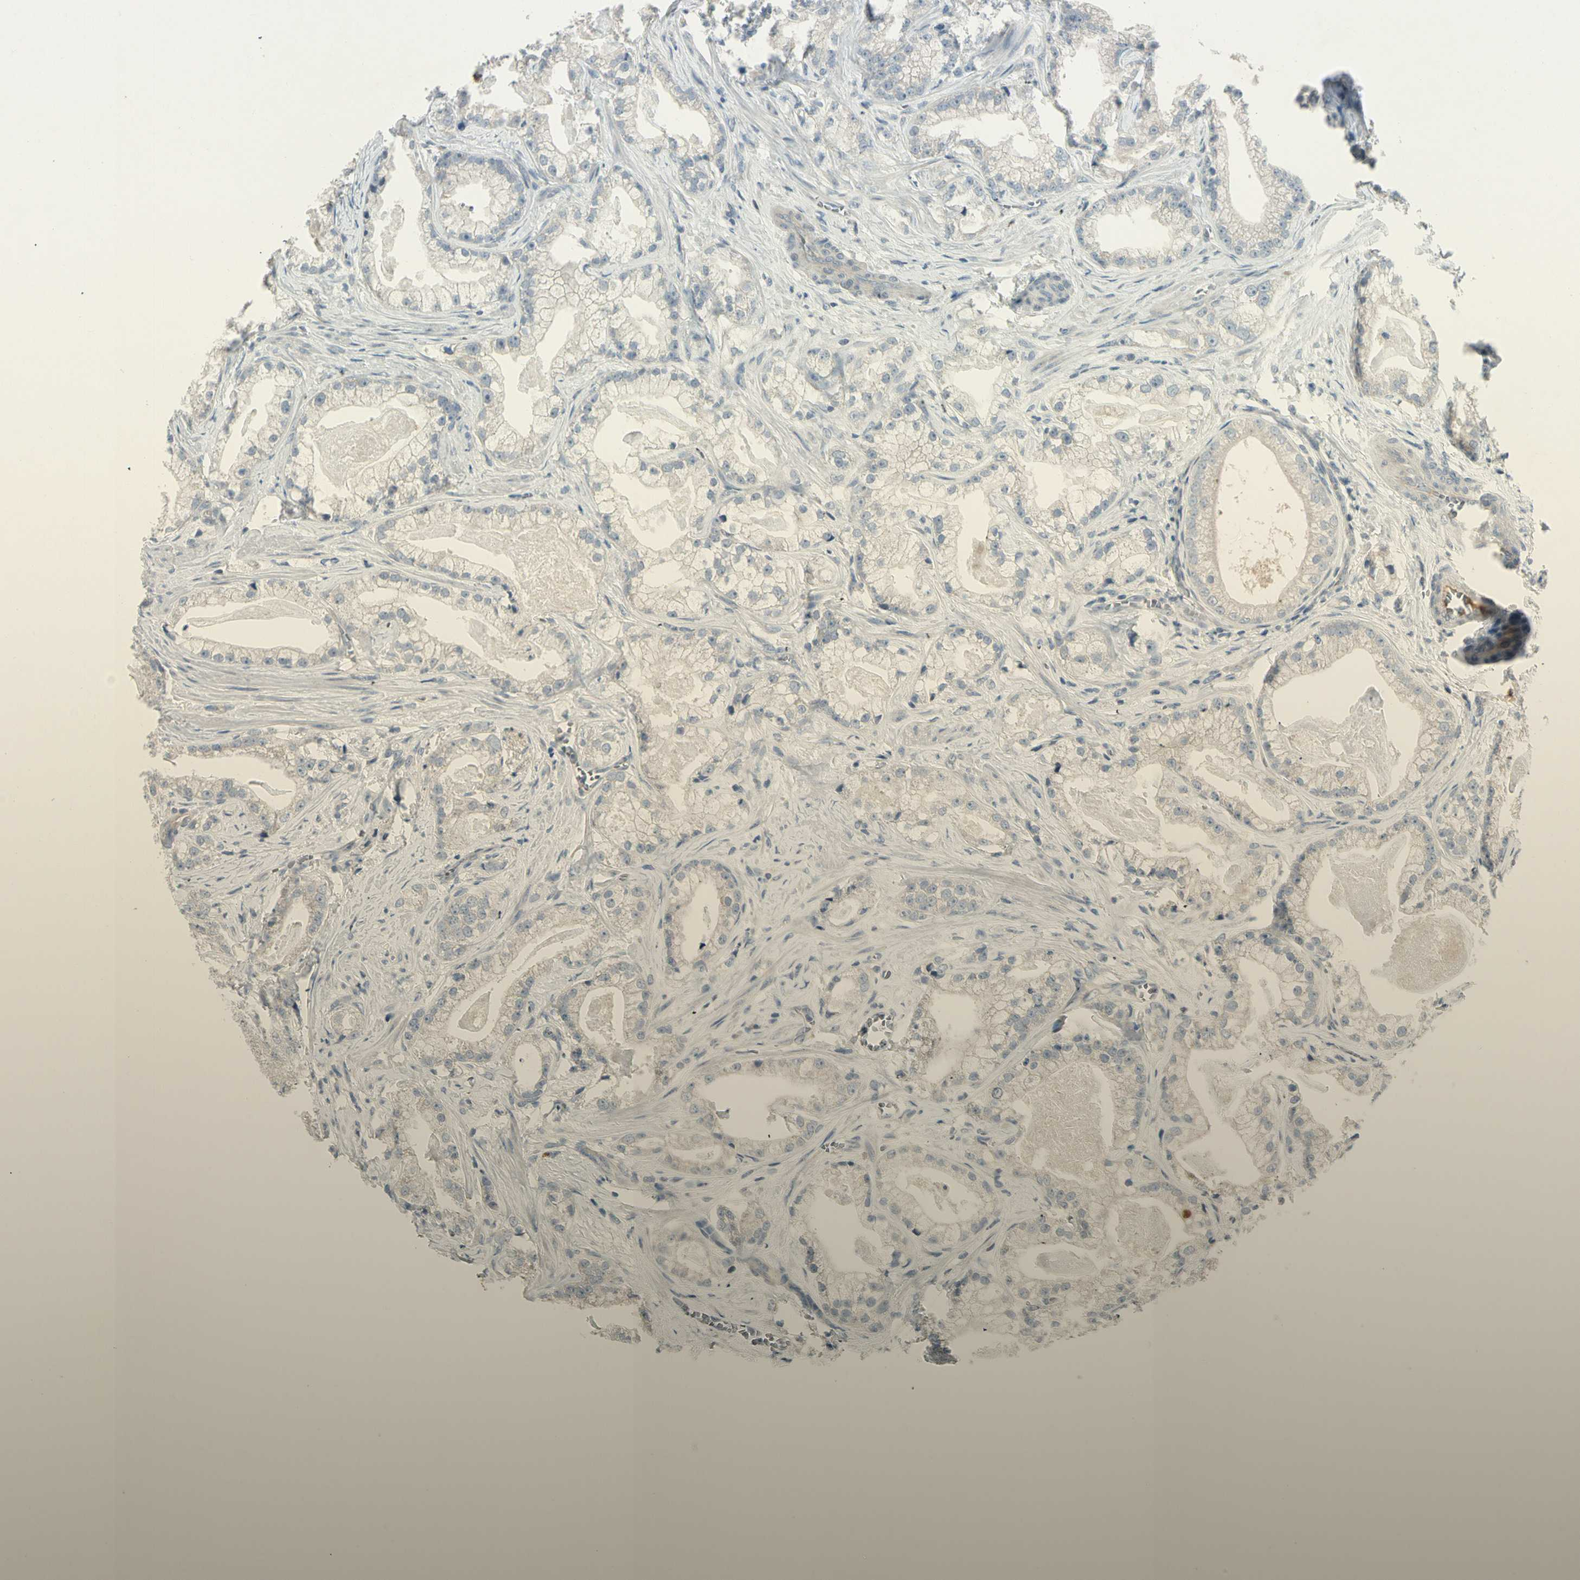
{"staining": {"intensity": "negative", "quantity": "none", "location": "none"}, "tissue": "prostate cancer", "cell_type": "Tumor cells", "image_type": "cancer", "snomed": [{"axis": "morphology", "description": "Adenocarcinoma, Low grade"}, {"axis": "topography", "description": "Prostate"}], "caption": "The photomicrograph demonstrates no significant positivity in tumor cells of adenocarcinoma (low-grade) (prostate).", "gene": "ICAM5", "patient": {"sex": "male", "age": 59}}